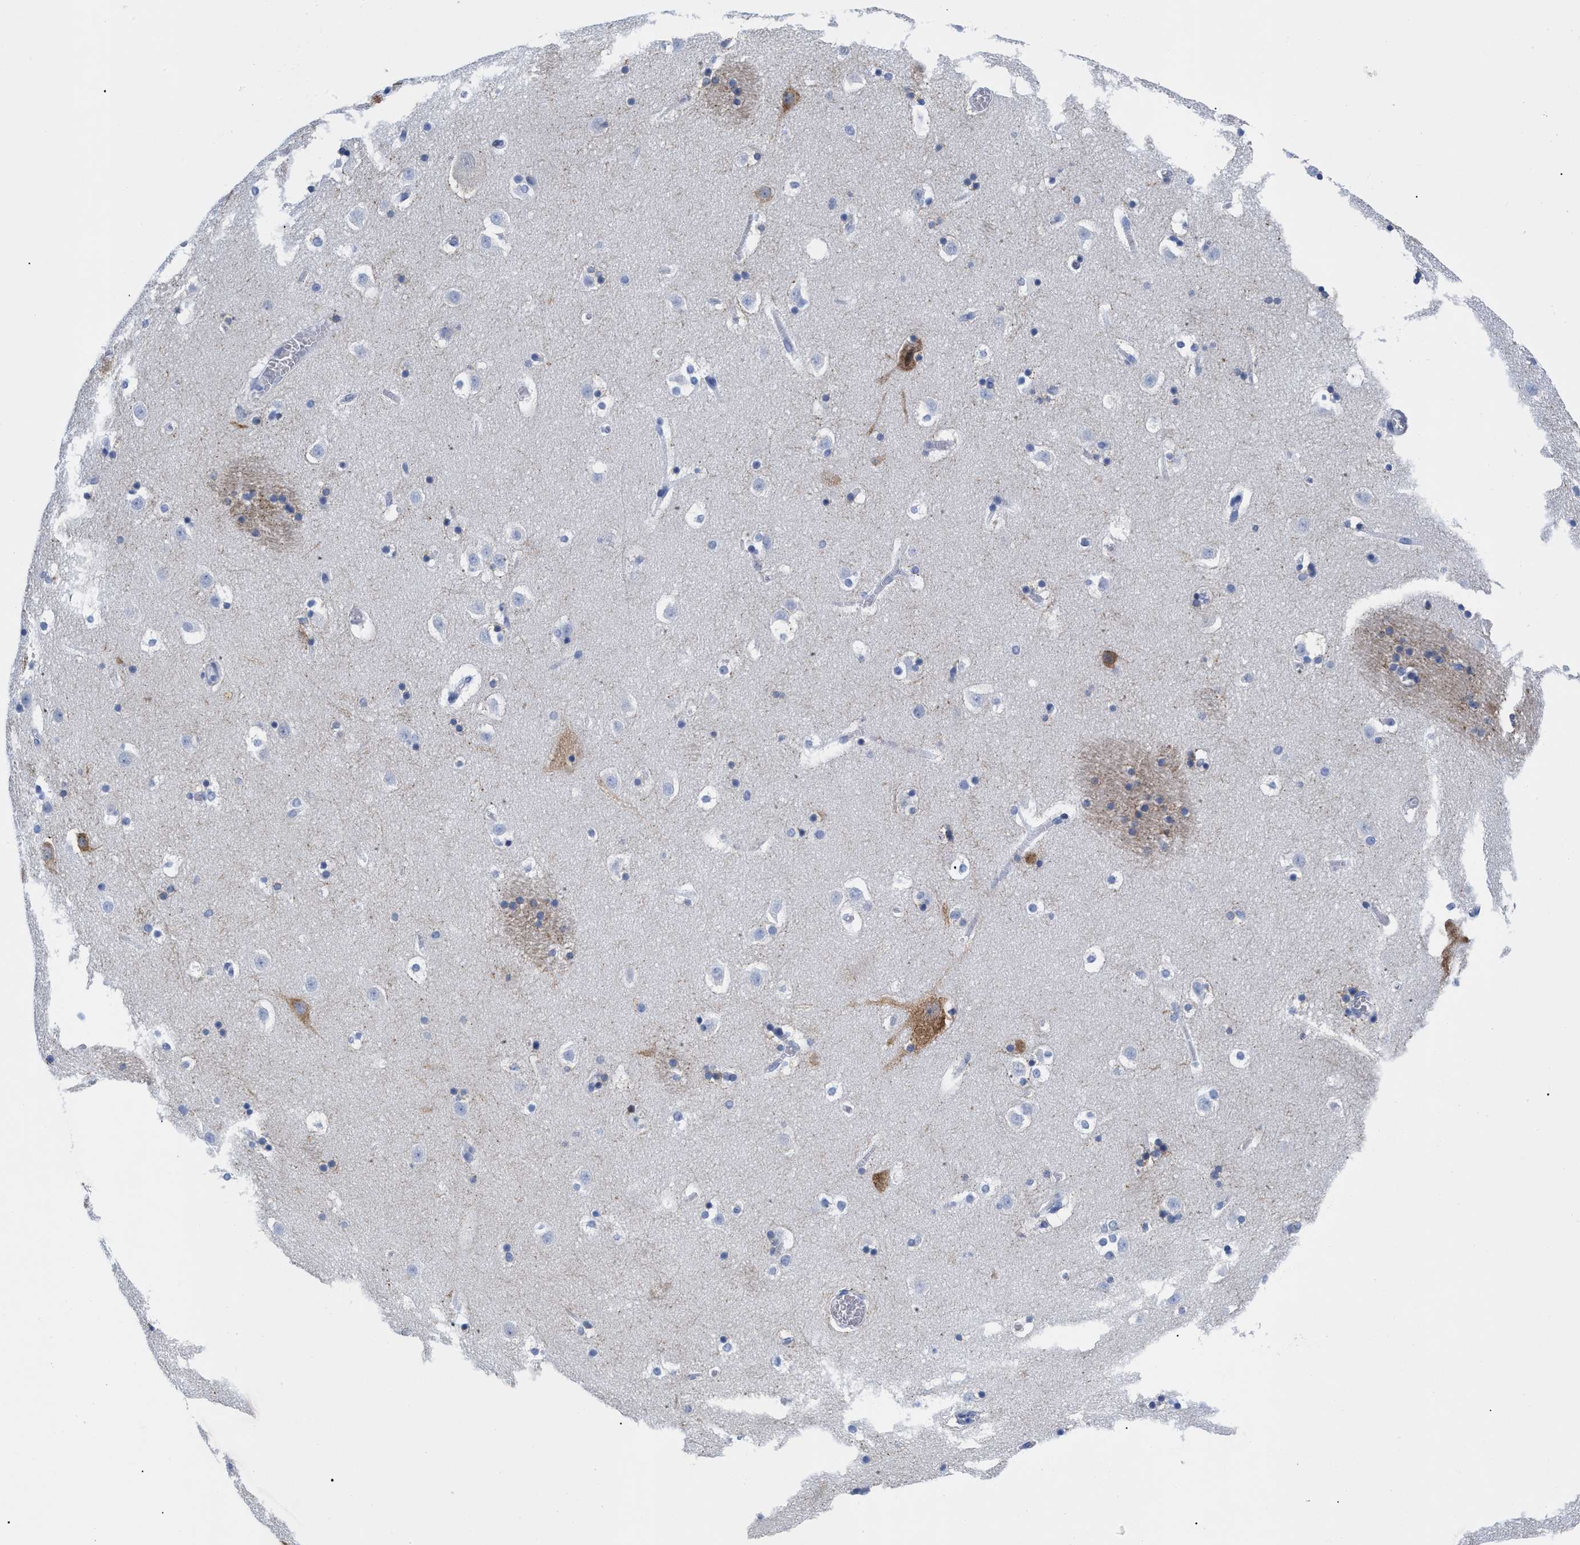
{"staining": {"intensity": "negative", "quantity": "none", "location": "none"}, "tissue": "caudate", "cell_type": "Glial cells", "image_type": "normal", "snomed": [{"axis": "morphology", "description": "Normal tissue, NOS"}, {"axis": "topography", "description": "Lateral ventricle wall"}], "caption": "High magnification brightfield microscopy of benign caudate stained with DAB (3,3'-diaminobenzidine) (brown) and counterstained with hematoxylin (blue): glial cells show no significant staining. (Stains: DAB immunohistochemistry (IHC) with hematoxylin counter stain, Microscopy: brightfield microscopy at high magnification).", "gene": "DUSP26", "patient": {"sex": "male", "age": 45}}